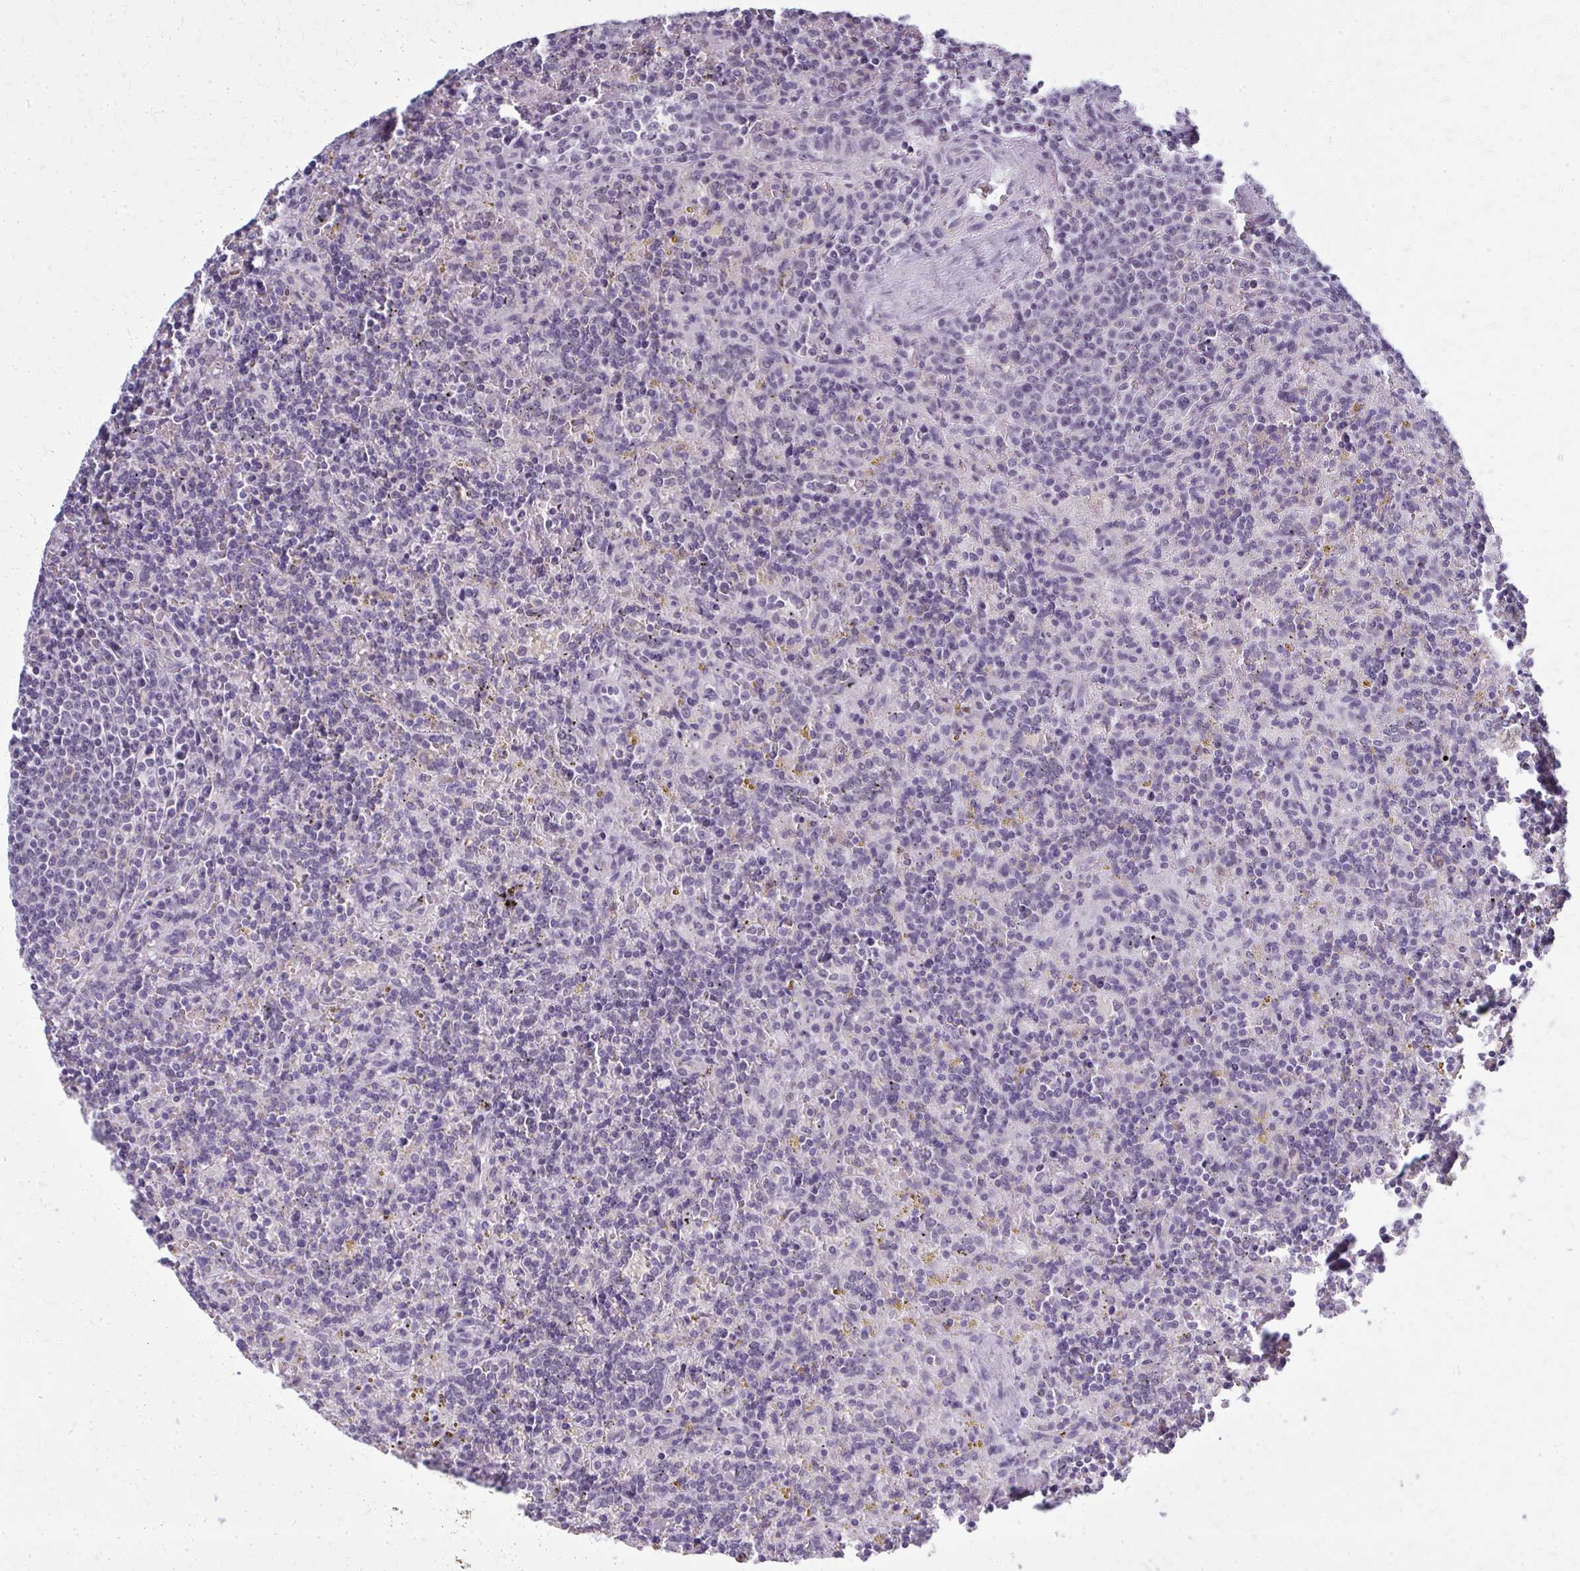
{"staining": {"intensity": "negative", "quantity": "none", "location": "none"}, "tissue": "lymphoma", "cell_type": "Tumor cells", "image_type": "cancer", "snomed": [{"axis": "morphology", "description": "Malignant lymphoma, non-Hodgkin's type, Low grade"}, {"axis": "topography", "description": "Spleen"}], "caption": "The photomicrograph reveals no staining of tumor cells in lymphoma.", "gene": "CASQ2", "patient": {"sex": "male", "age": 67}}